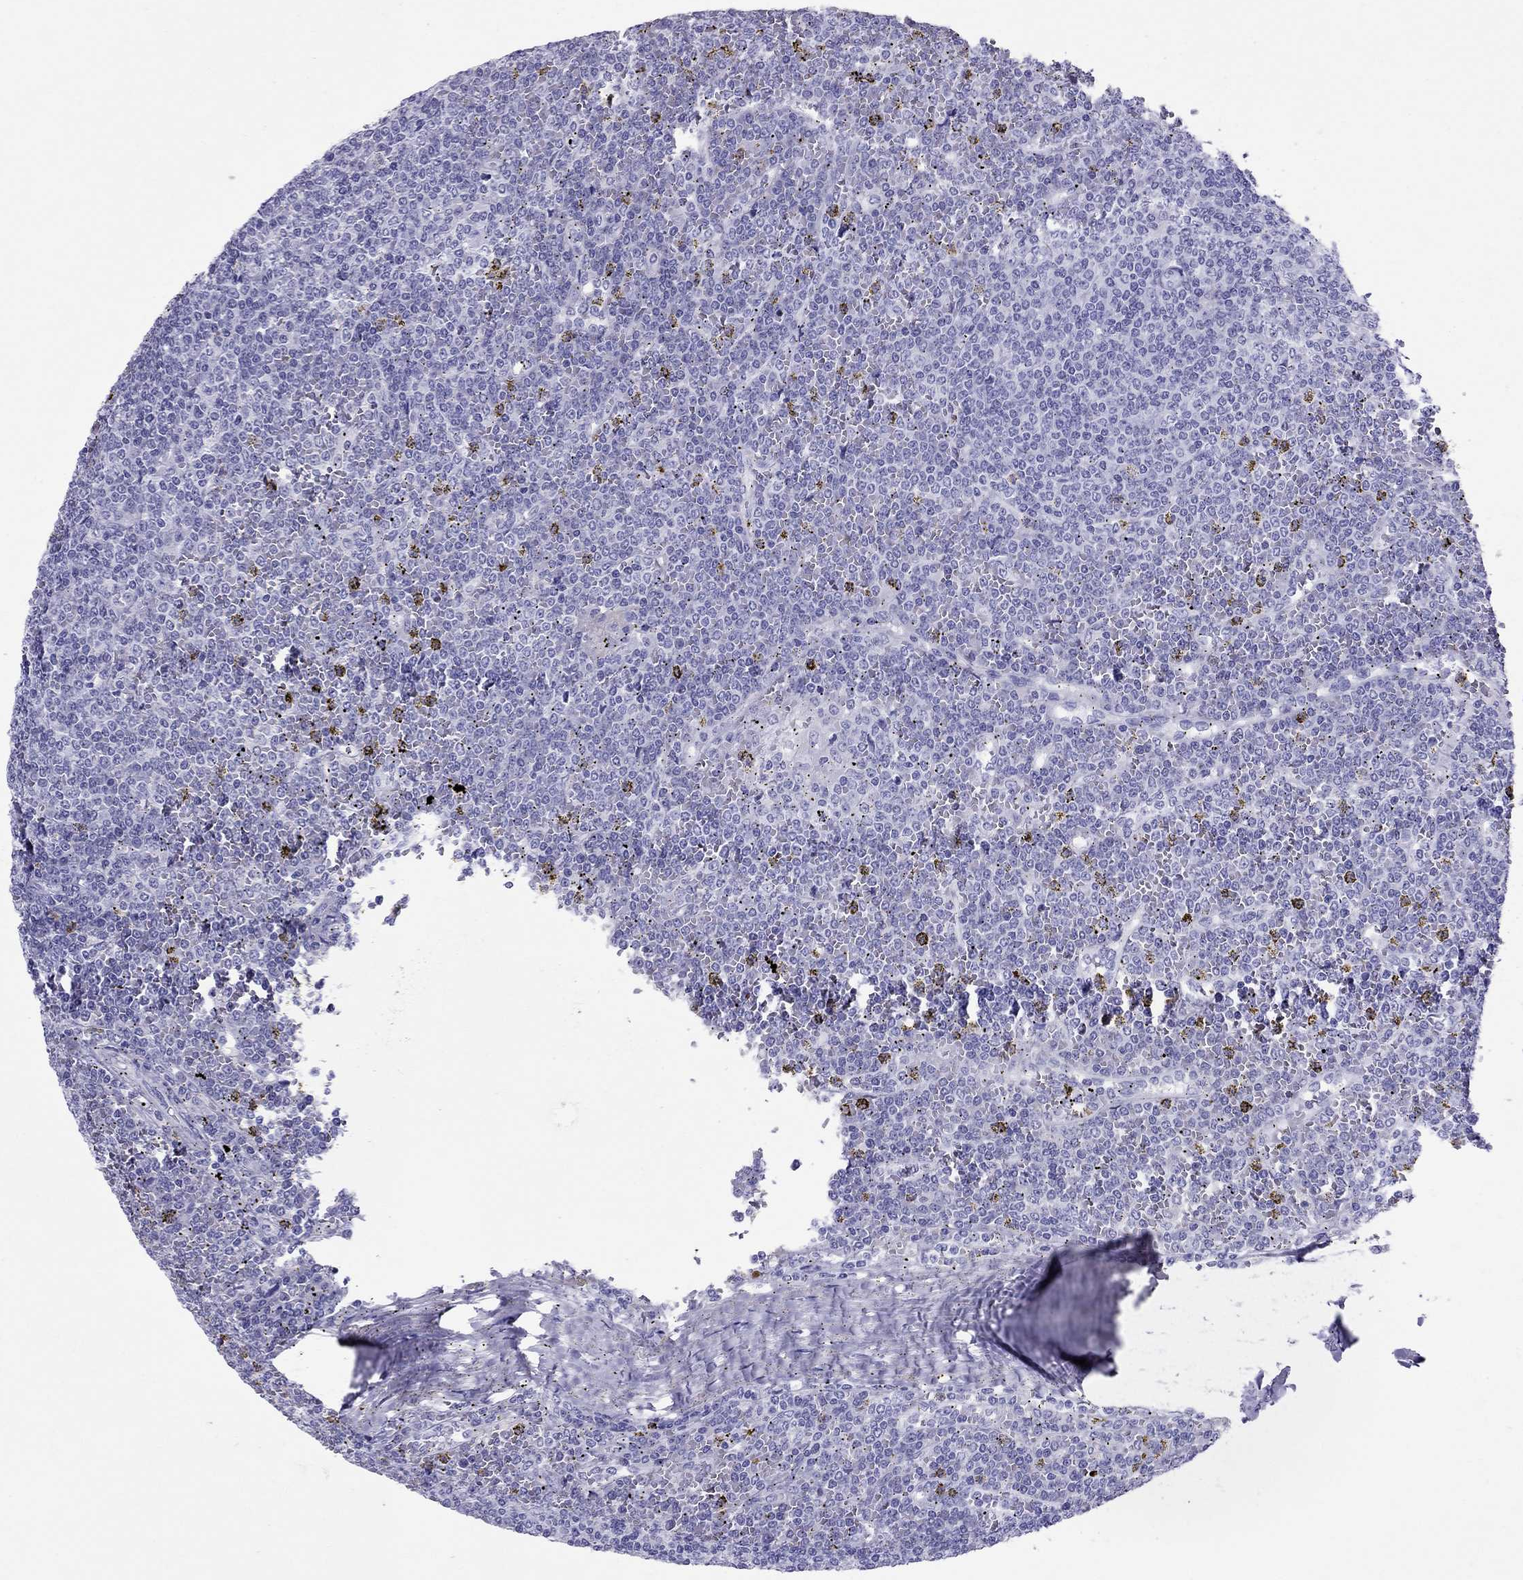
{"staining": {"intensity": "negative", "quantity": "none", "location": "none"}, "tissue": "lymphoma", "cell_type": "Tumor cells", "image_type": "cancer", "snomed": [{"axis": "morphology", "description": "Malignant lymphoma, non-Hodgkin's type, Low grade"}, {"axis": "topography", "description": "Spleen"}], "caption": "Immunohistochemical staining of human lymphoma exhibits no significant staining in tumor cells.", "gene": "AVPR1B", "patient": {"sex": "female", "age": 19}}